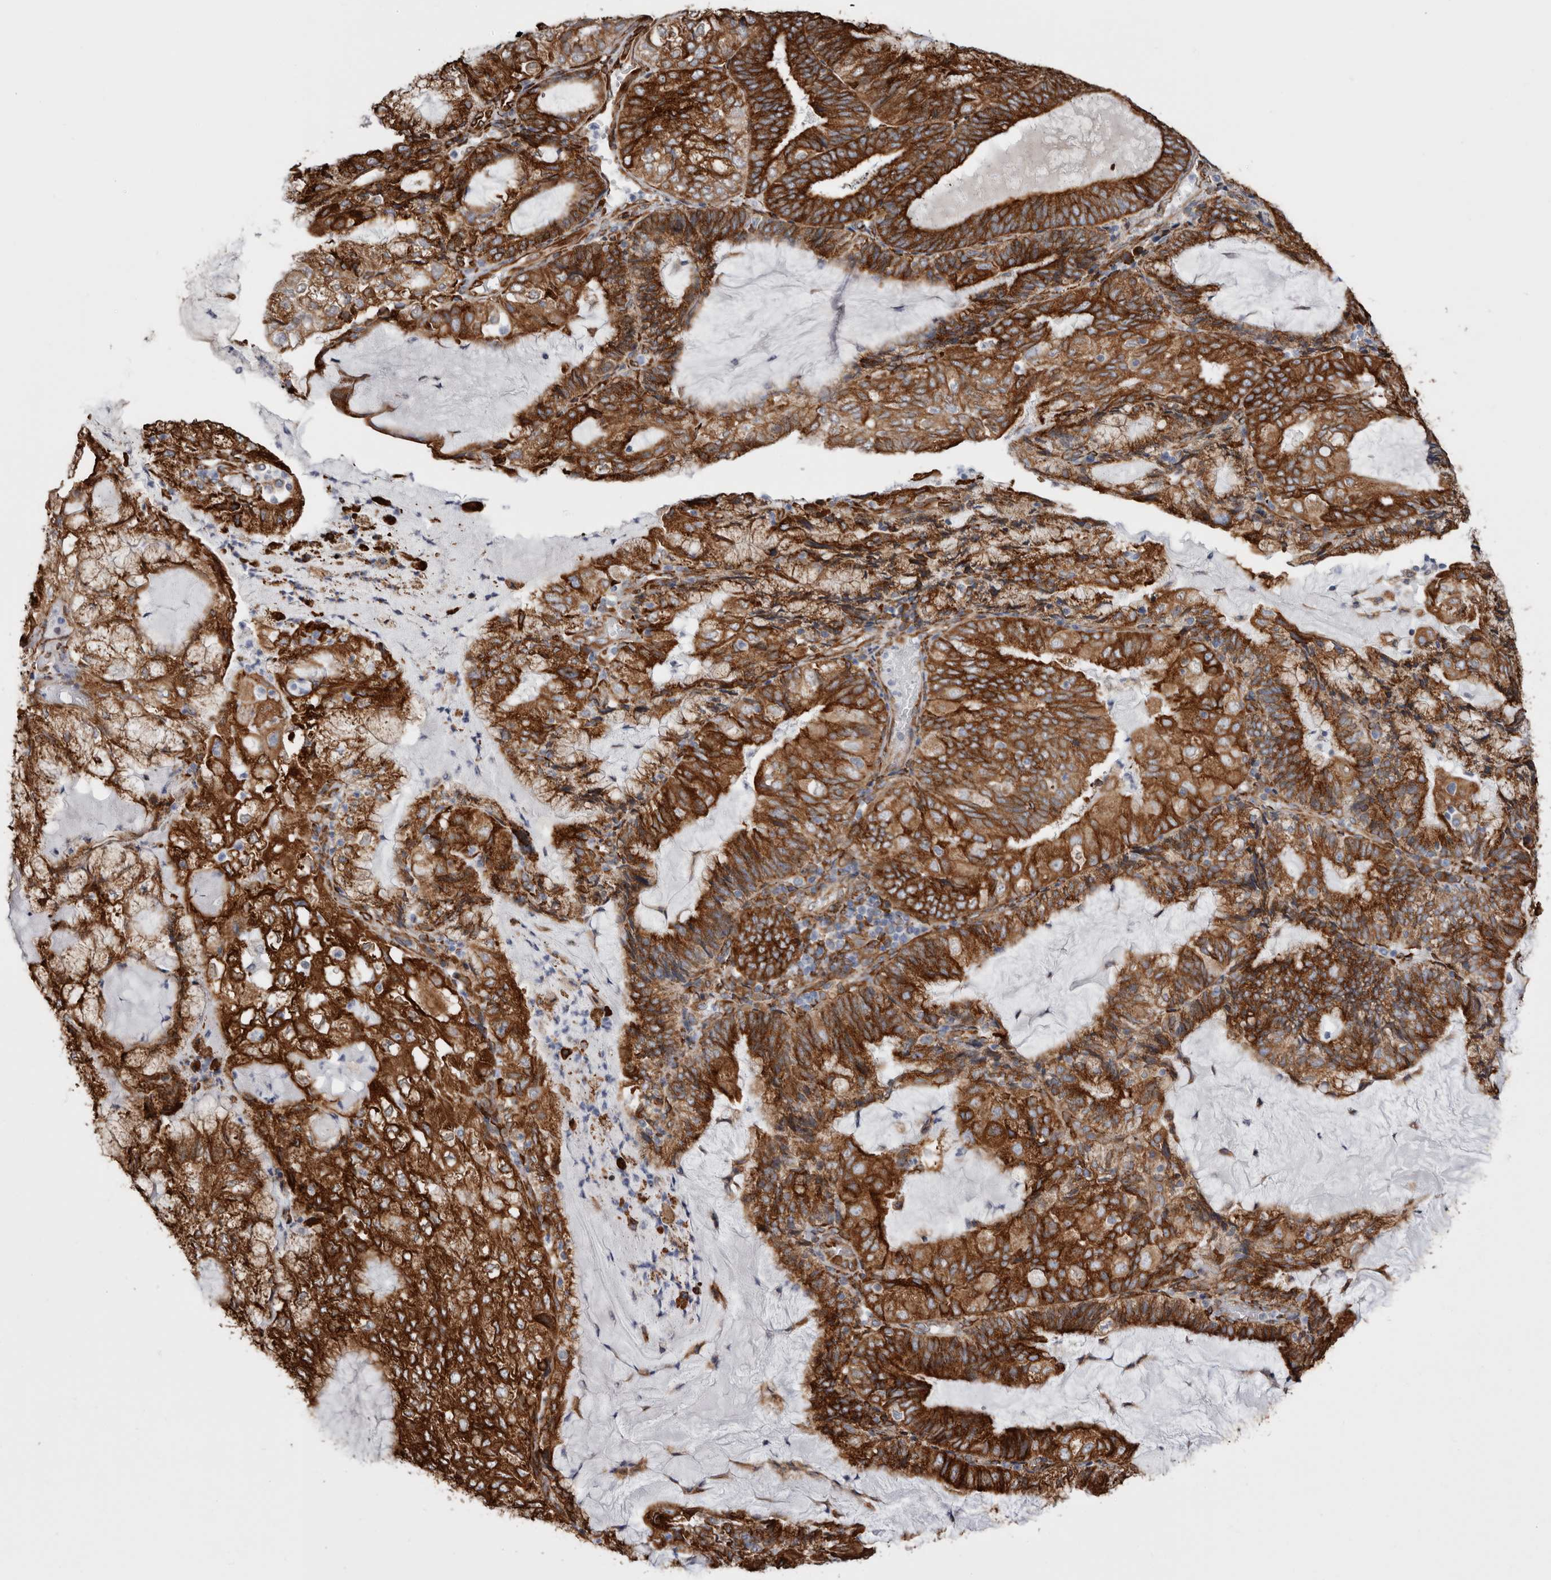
{"staining": {"intensity": "strong", "quantity": ">75%", "location": "cytoplasmic/membranous"}, "tissue": "endometrial cancer", "cell_type": "Tumor cells", "image_type": "cancer", "snomed": [{"axis": "morphology", "description": "Adenocarcinoma, NOS"}, {"axis": "topography", "description": "Endometrium"}], "caption": "The histopathology image exhibits immunohistochemical staining of adenocarcinoma (endometrial). There is strong cytoplasmic/membranous staining is identified in about >75% of tumor cells.", "gene": "SEMA3E", "patient": {"sex": "female", "age": 81}}